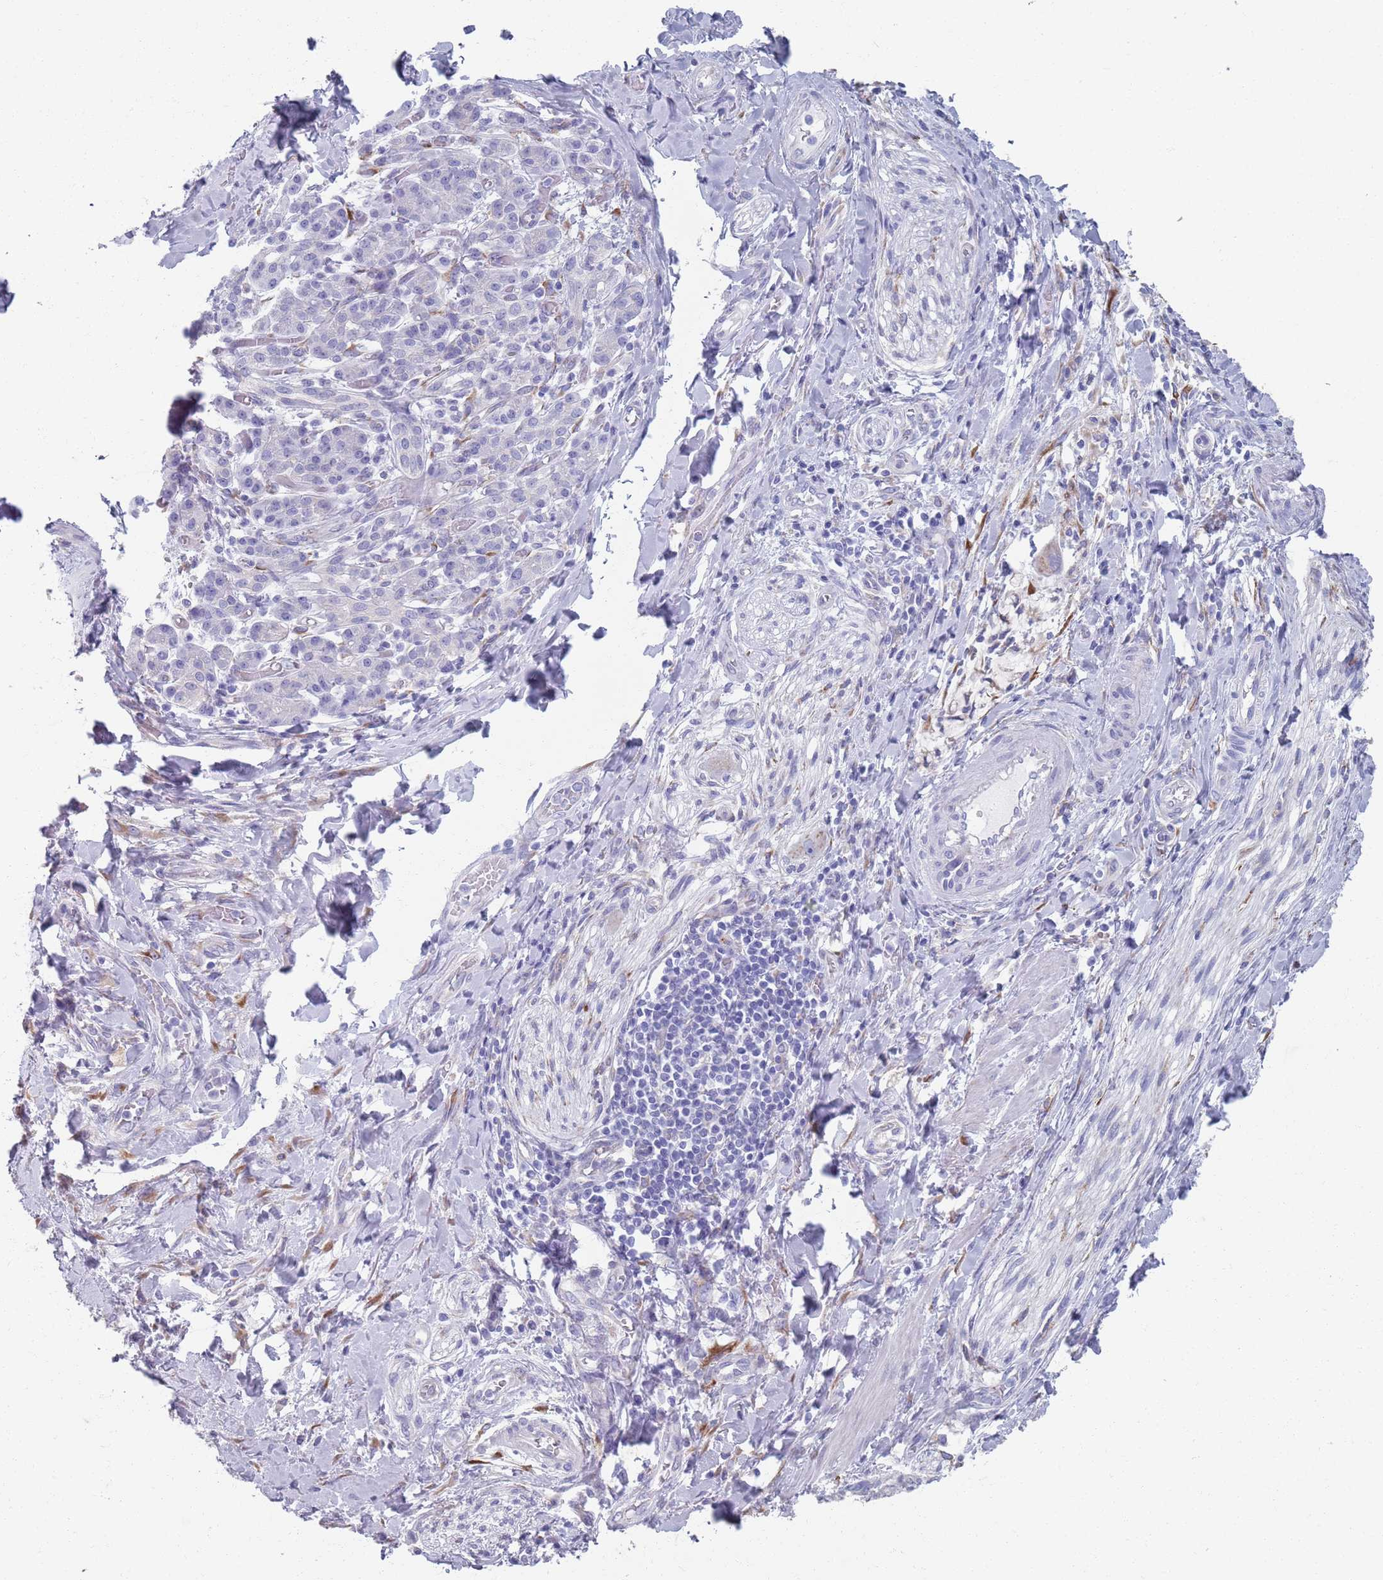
{"staining": {"intensity": "negative", "quantity": "none", "location": "none"}, "tissue": "pancreatic cancer", "cell_type": "Tumor cells", "image_type": "cancer", "snomed": [{"axis": "morphology", "description": "Adenocarcinoma, NOS"}, {"axis": "topography", "description": "Pancreas"}], "caption": "Protein analysis of pancreatic cancer (adenocarcinoma) displays no significant expression in tumor cells. (DAB IHC with hematoxylin counter stain).", "gene": "PLOD1", "patient": {"sex": "male", "age": 48}}